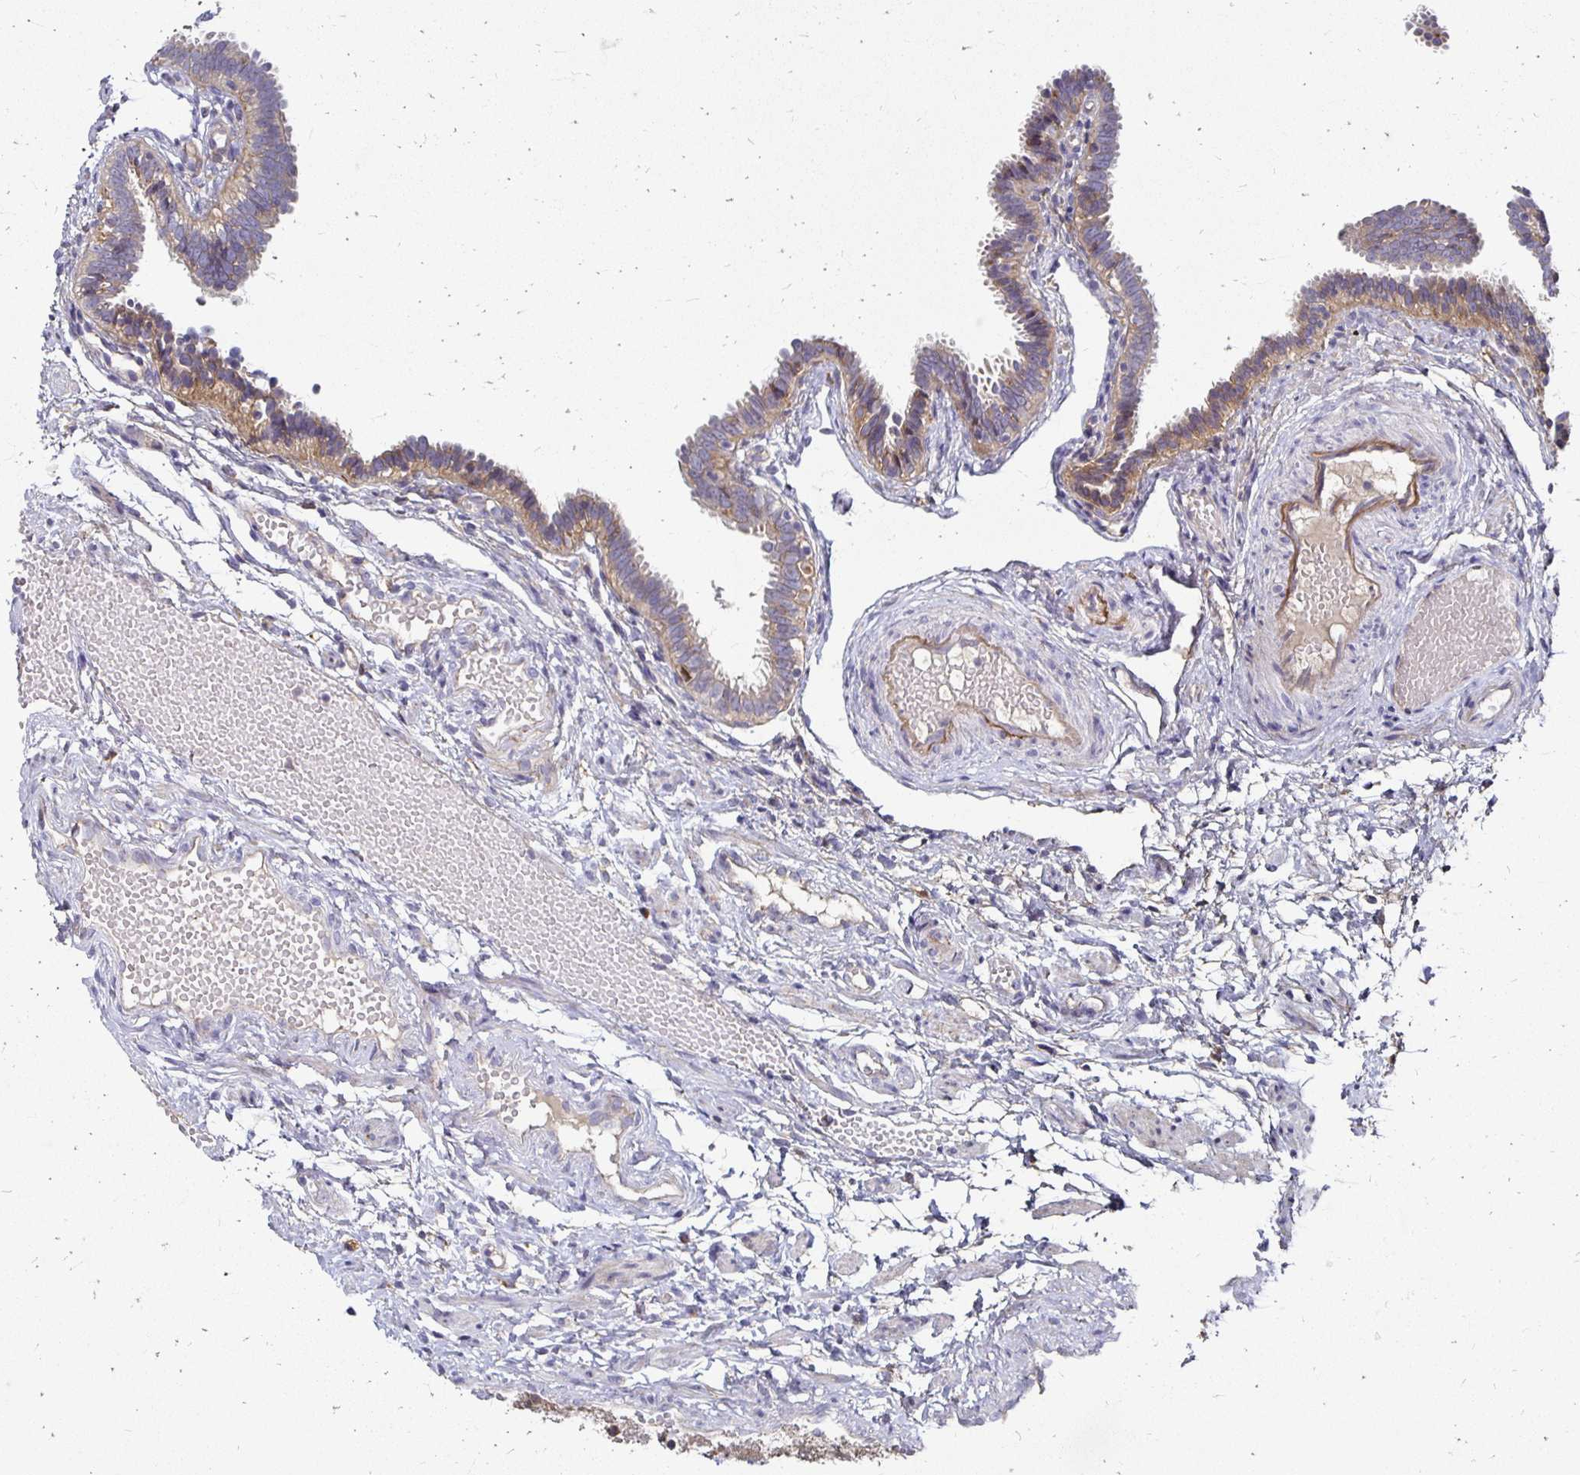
{"staining": {"intensity": "weak", "quantity": ">75%", "location": "cytoplasmic/membranous"}, "tissue": "fallopian tube", "cell_type": "Glandular cells", "image_type": "normal", "snomed": [{"axis": "morphology", "description": "Normal tissue, NOS"}, {"axis": "topography", "description": "Fallopian tube"}], "caption": "Immunohistochemistry (IHC) staining of normal fallopian tube, which exhibits low levels of weak cytoplasmic/membranous staining in about >75% of glandular cells indicating weak cytoplasmic/membranous protein staining. The staining was performed using DAB (3,3'-diaminobenzidine) (brown) for protein detection and nuclei were counterstained in hematoxylin (blue).", "gene": "NCSTN", "patient": {"sex": "female", "age": 37}}